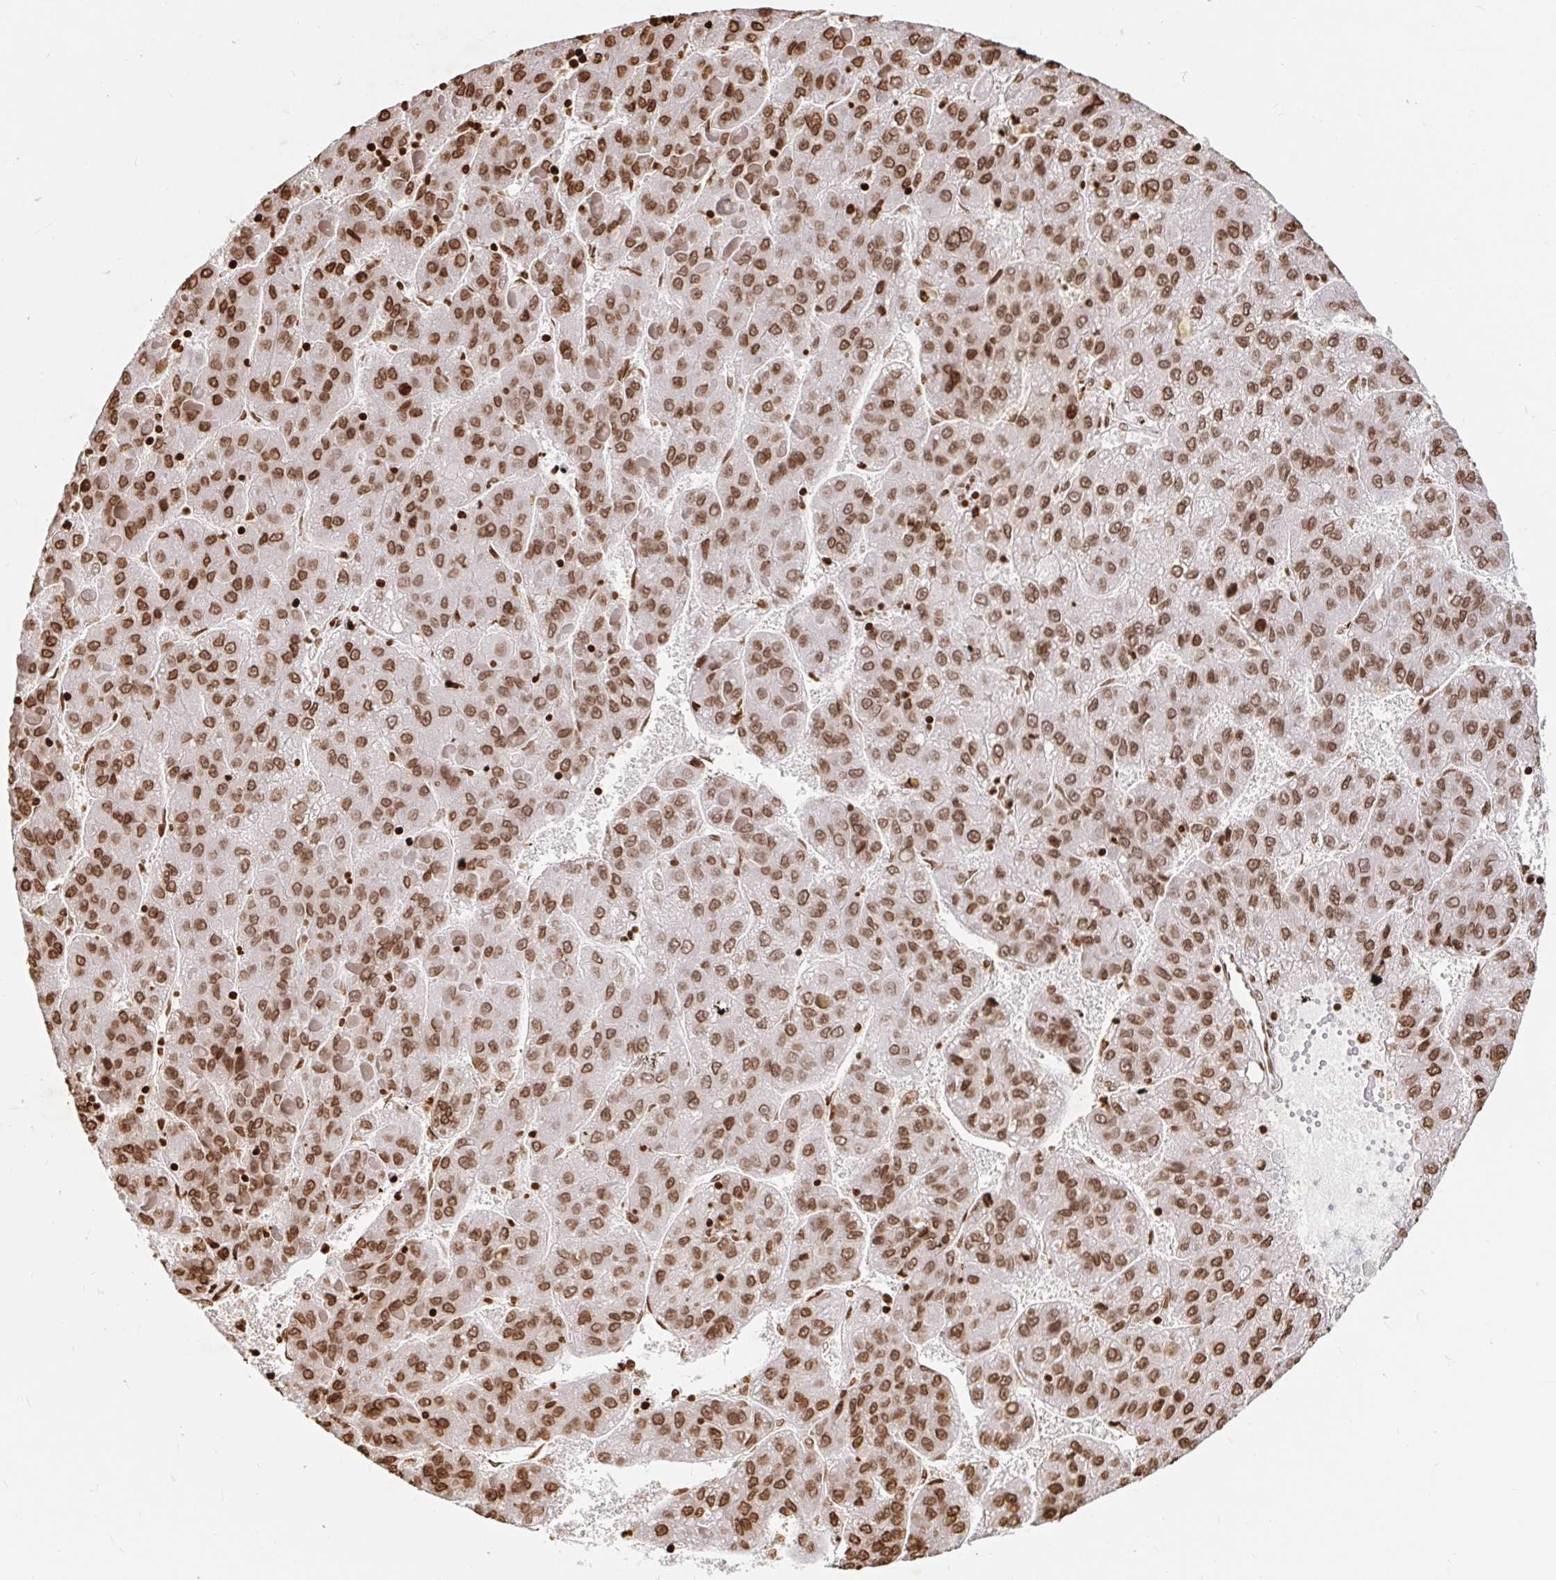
{"staining": {"intensity": "moderate", "quantity": ">75%", "location": "nuclear"}, "tissue": "liver cancer", "cell_type": "Tumor cells", "image_type": "cancer", "snomed": [{"axis": "morphology", "description": "Carcinoma, Hepatocellular, NOS"}, {"axis": "topography", "description": "Liver"}], "caption": "A brown stain labels moderate nuclear staining of a protein in human liver cancer (hepatocellular carcinoma) tumor cells.", "gene": "H2BC5", "patient": {"sex": "female", "age": 82}}